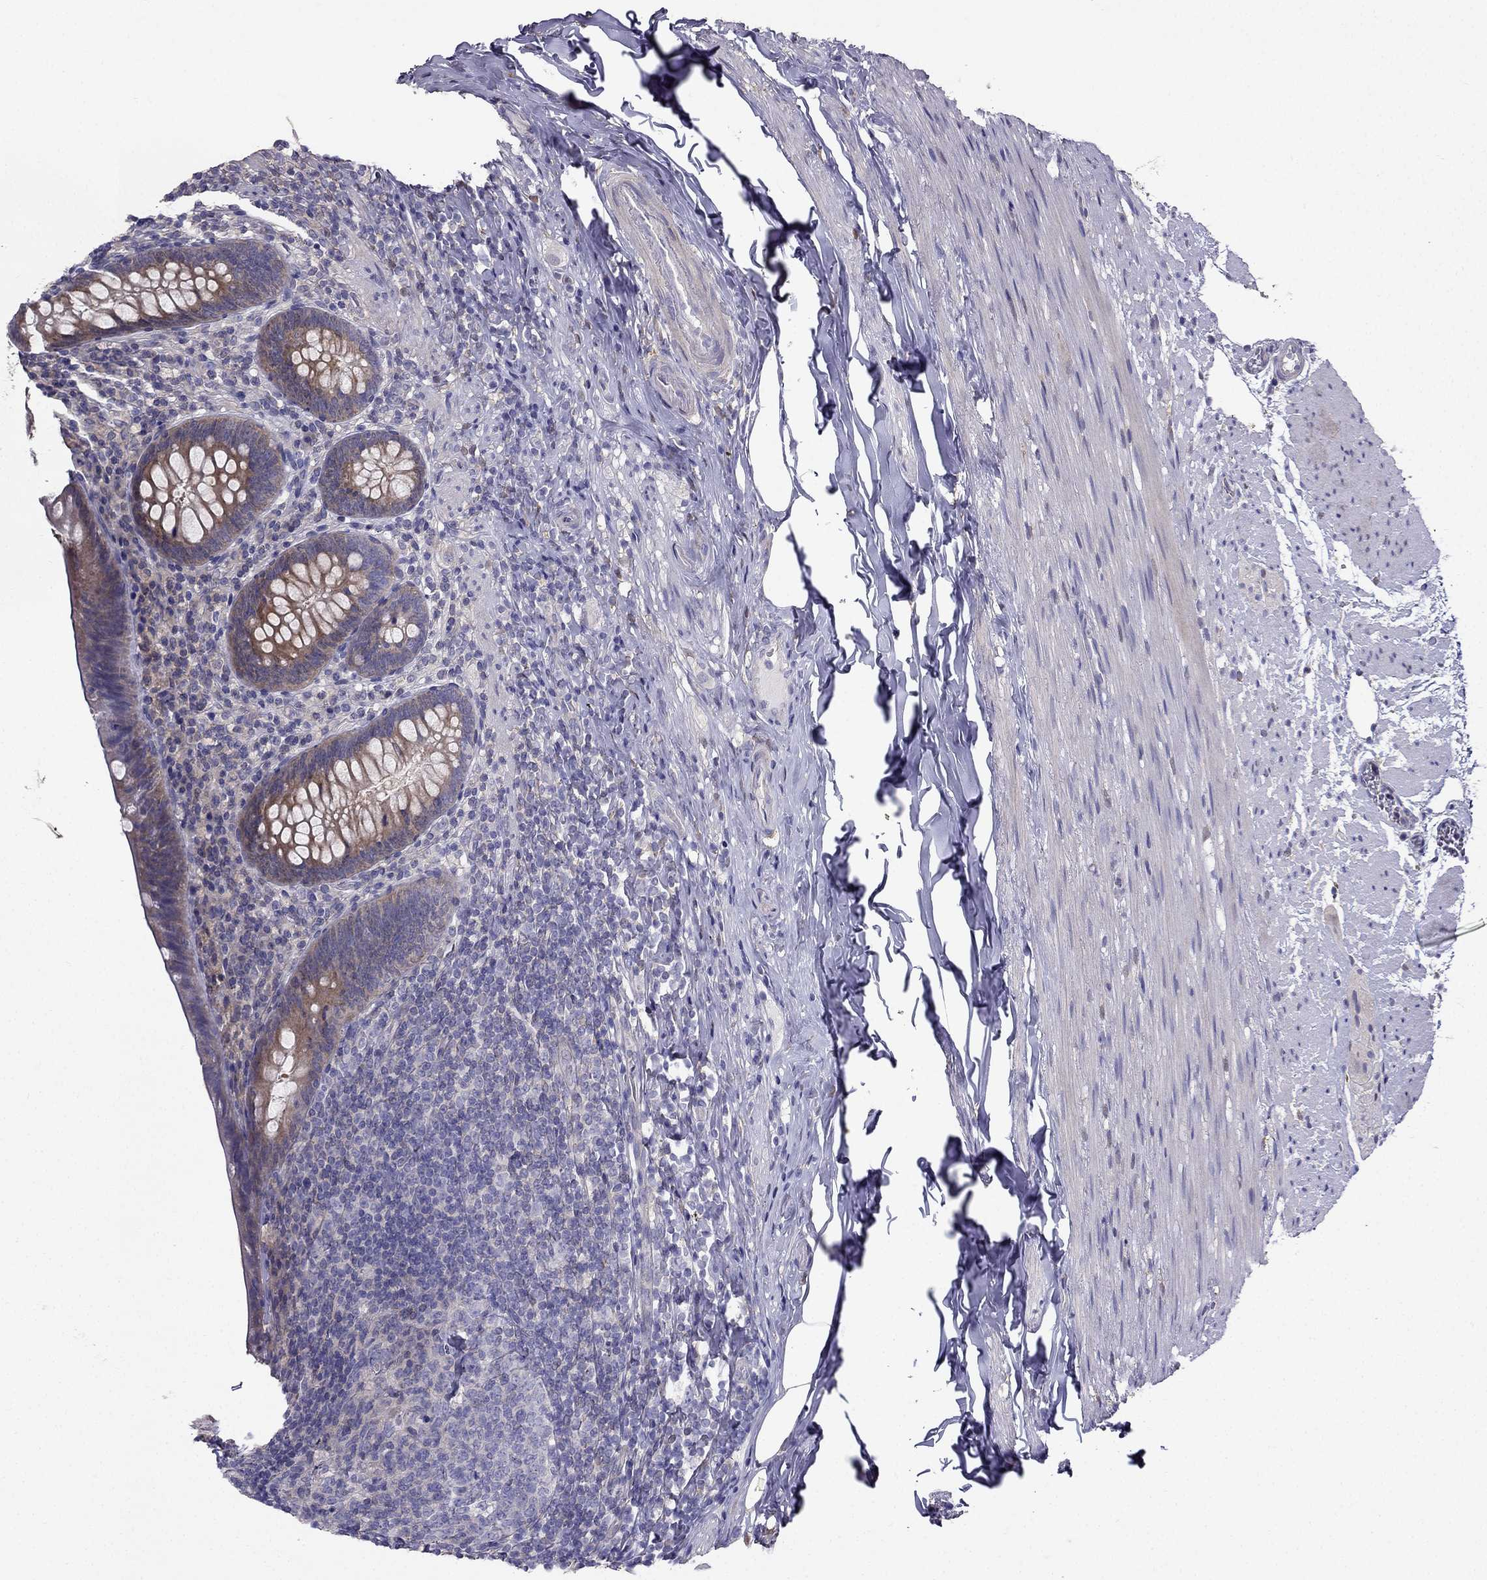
{"staining": {"intensity": "weak", "quantity": ">75%", "location": "cytoplasmic/membranous"}, "tissue": "appendix", "cell_type": "Glandular cells", "image_type": "normal", "snomed": [{"axis": "morphology", "description": "Normal tissue, NOS"}, {"axis": "topography", "description": "Appendix"}], "caption": "Approximately >75% of glandular cells in normal human appendix show weak cytoplasmic/membranous protein positivity as visualized by brown immunohistochemical staining.", "gene": "AS3MT", "patient": {"sex": "male", "age": 47}}